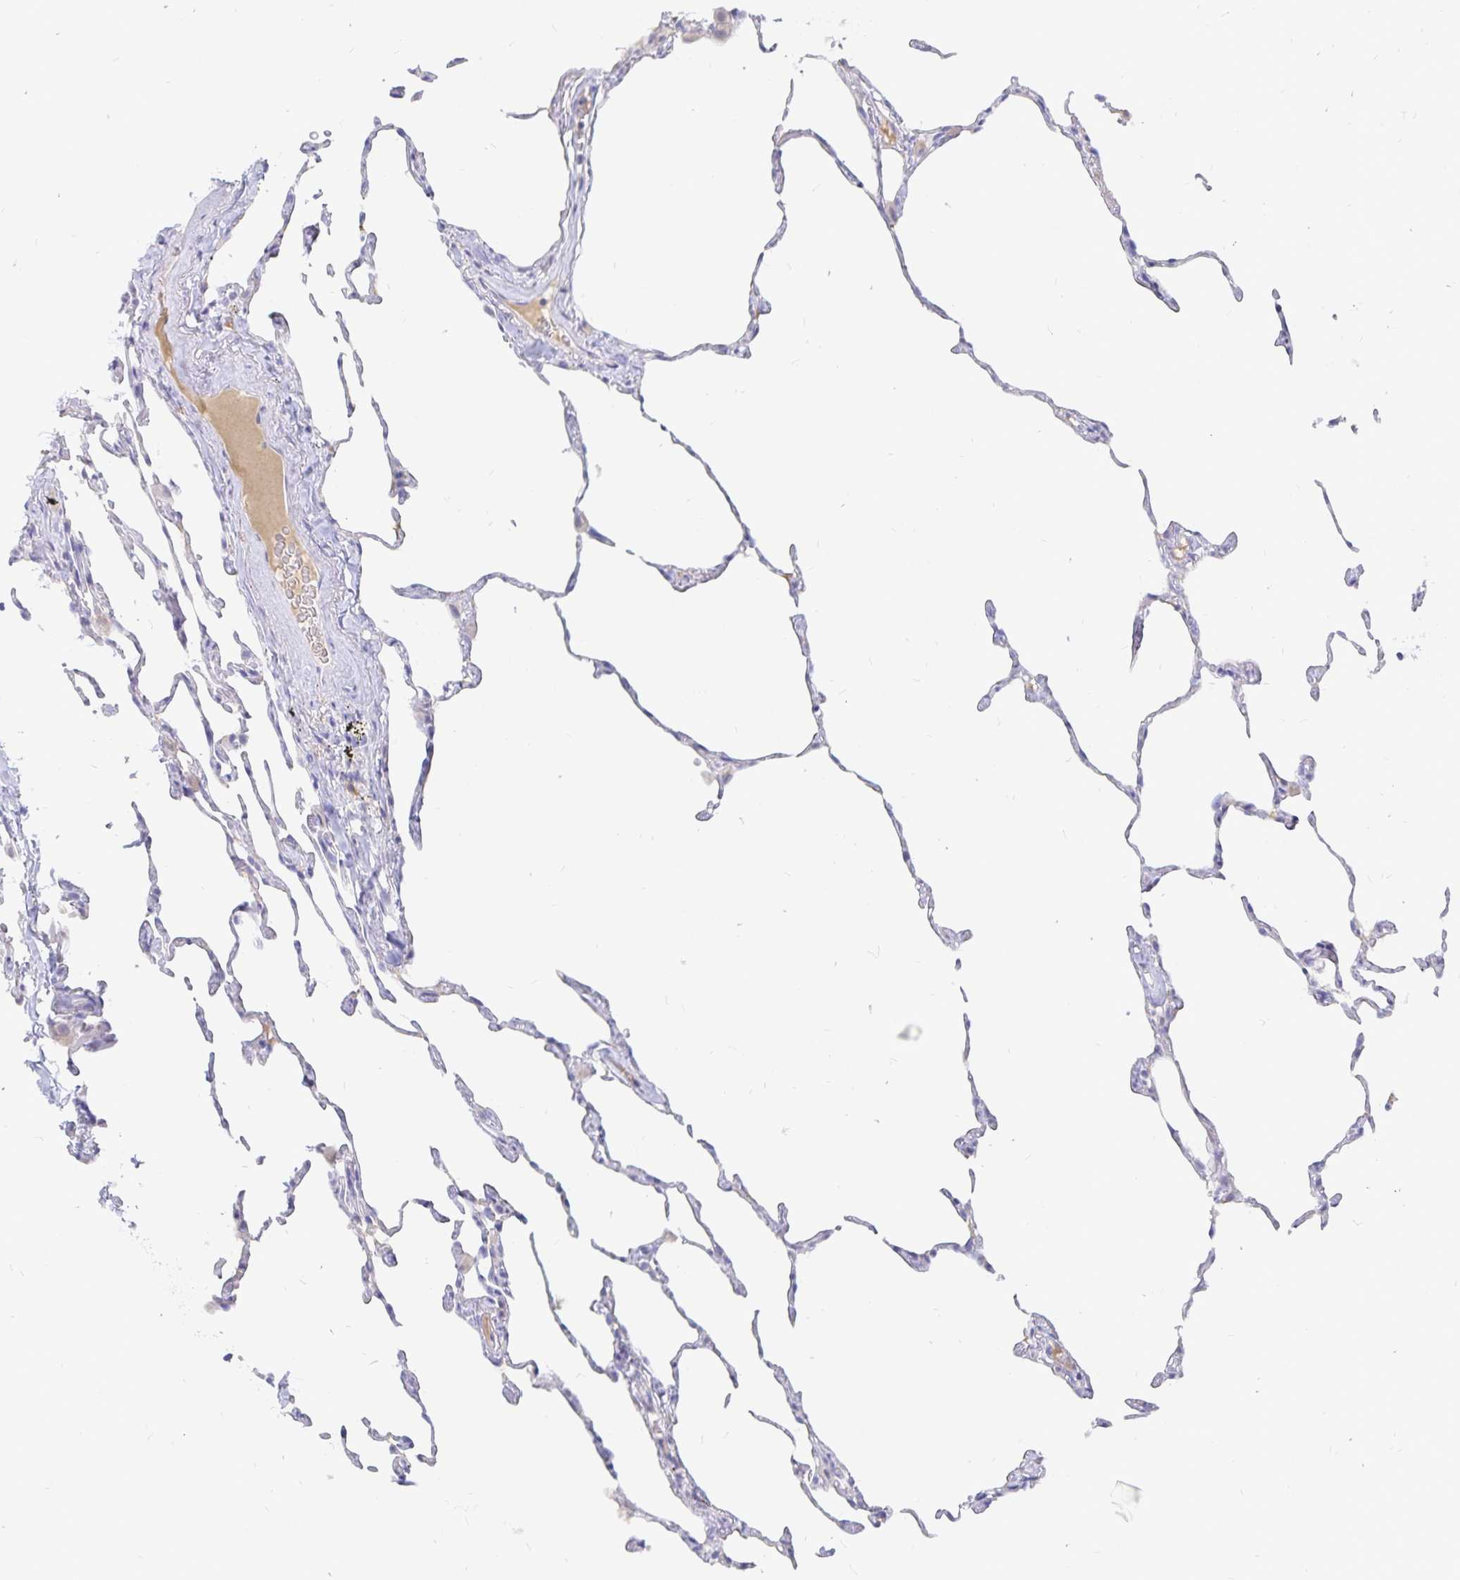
{"staining": {"intensity": "negative", "quantity": "none", "location": "none"}, "tissue": "lung", "cell_type": "Alveolar cells", "image_type": "normal", "snomed": [{"axis": "morphology", "description": "Normal tissue, NOS"}, {"axis": "topography", "description": "Lung"}], "caption": "Immunohistochemistry (IHC) photomicrograph of normal human lung stained for a protein (brown), which reveals no expression in alveolar cells. (Stains: DAB (3,3'-diaminobenzidine) immunohistochemistry with hematoxylin counter stain, Microscopy: brightfield microscopy at high magnification).", "gene": "PKHD1", "patient": {"sex": "female", "age": 57}}